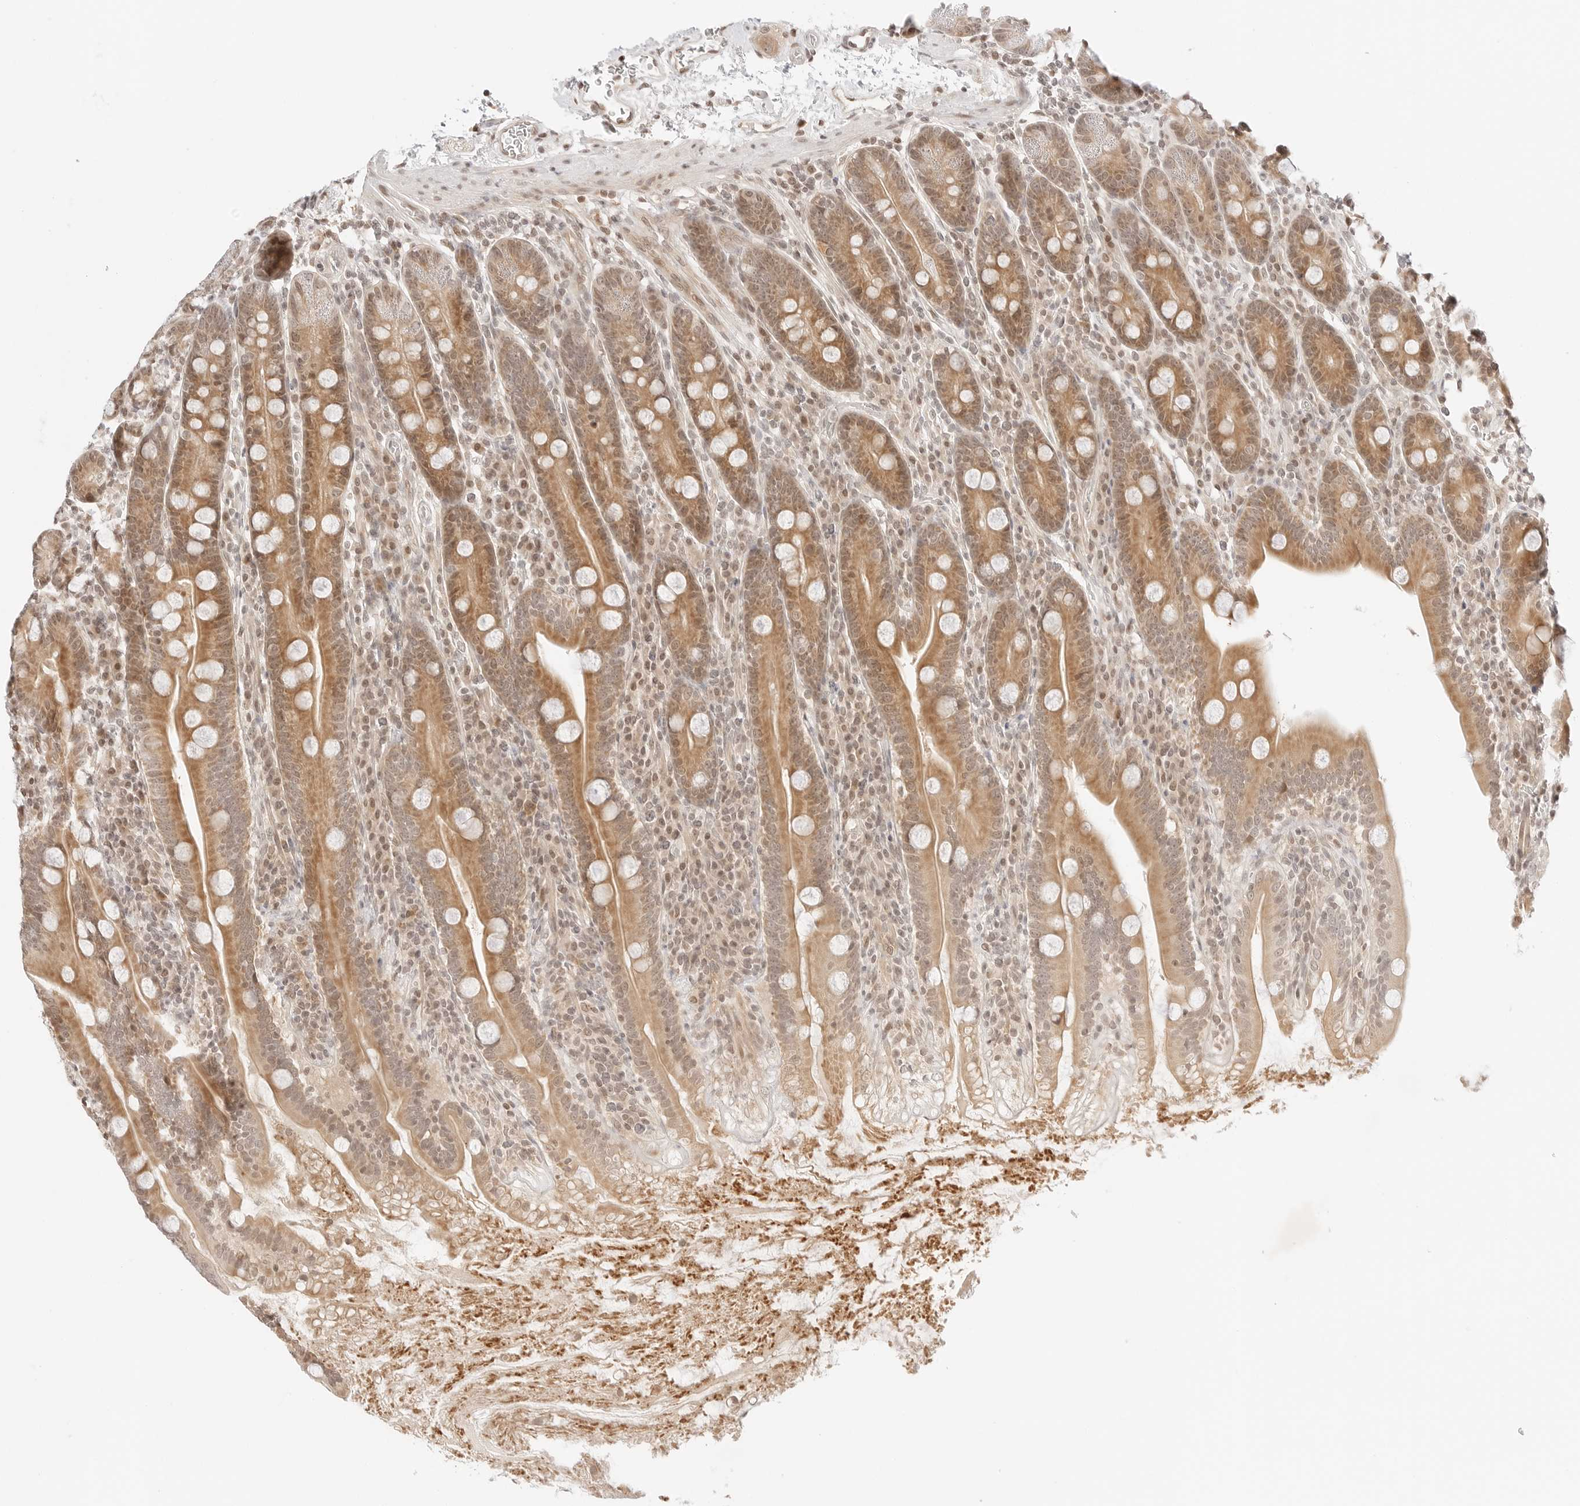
{"staining": {"intensity": "moderate", "quantity": ">75%", "location": "cytoplasmic/membranous,nuclear"}, "tissue": "duodenum", "cell_type": "Glandular cells", "image_type": "normal", "snomed": [{"axis": "morphology", "description": "Normal tissue, NOS"}, {"axis": "topography", "description": "Duodenum"}], "caption": "Immunohistochemical staining of unremarkable duodenum demonstrates medium levels of moderate cytoplasmic/membranous,nuclear positivity in about >75% of glandular cells.", "gene": "RPS6KL1", "patient": {"sex": "male", "age": 35}}